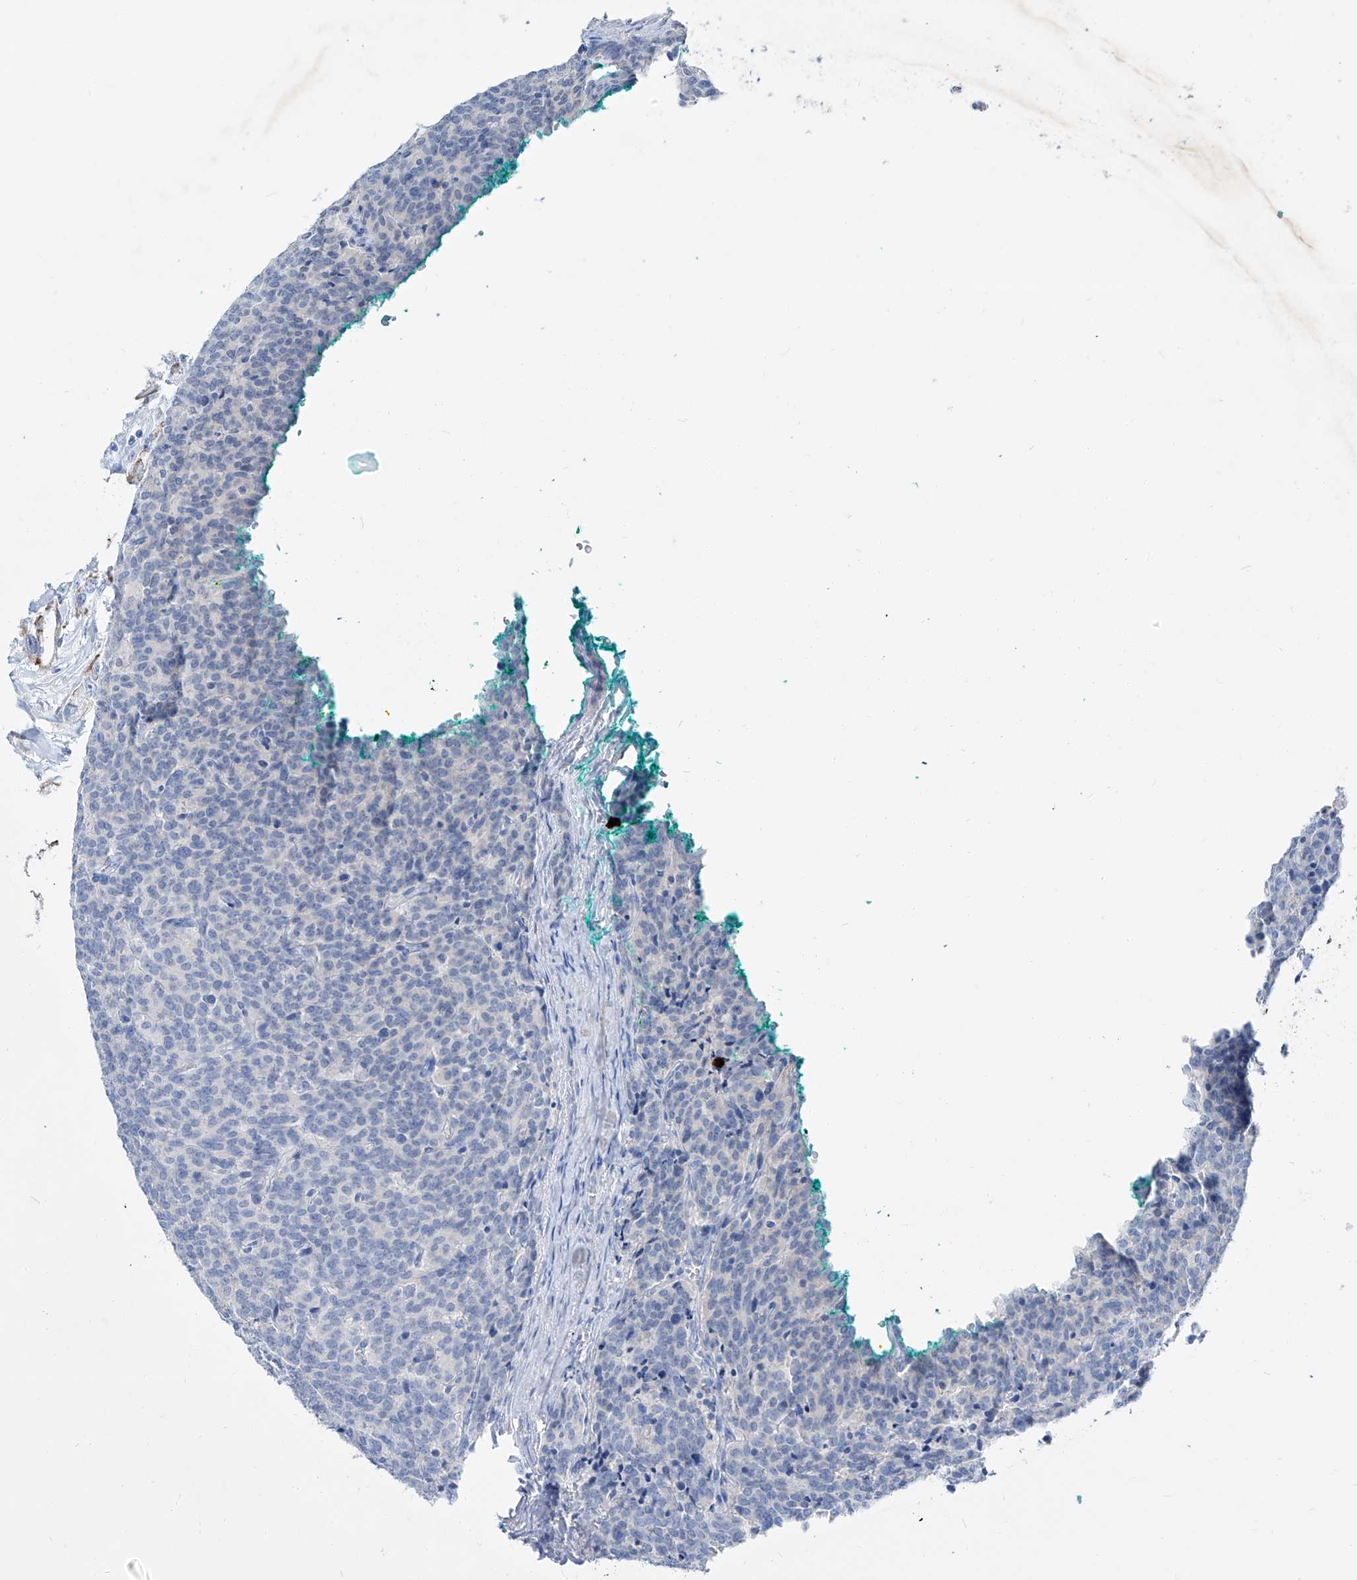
{"staining": {"intensity": "negative", "quantity": "none", "location": "none"}, "tissue": "carcinoid", "cell_type": "Tumor cells", "image_type": "cancer", "snomed": [{"axis": "morphology", "description": "Carcinoid, malignant, NOS"}, {"axis": "topography", "description": "Lung"}], "caption": "A photomicrograph of carcinoid (malignant) stained for a protein shows no brown staining in tumor cells.", "gene": "FRS3", "patient": {"sex": "female", "age": 46}}